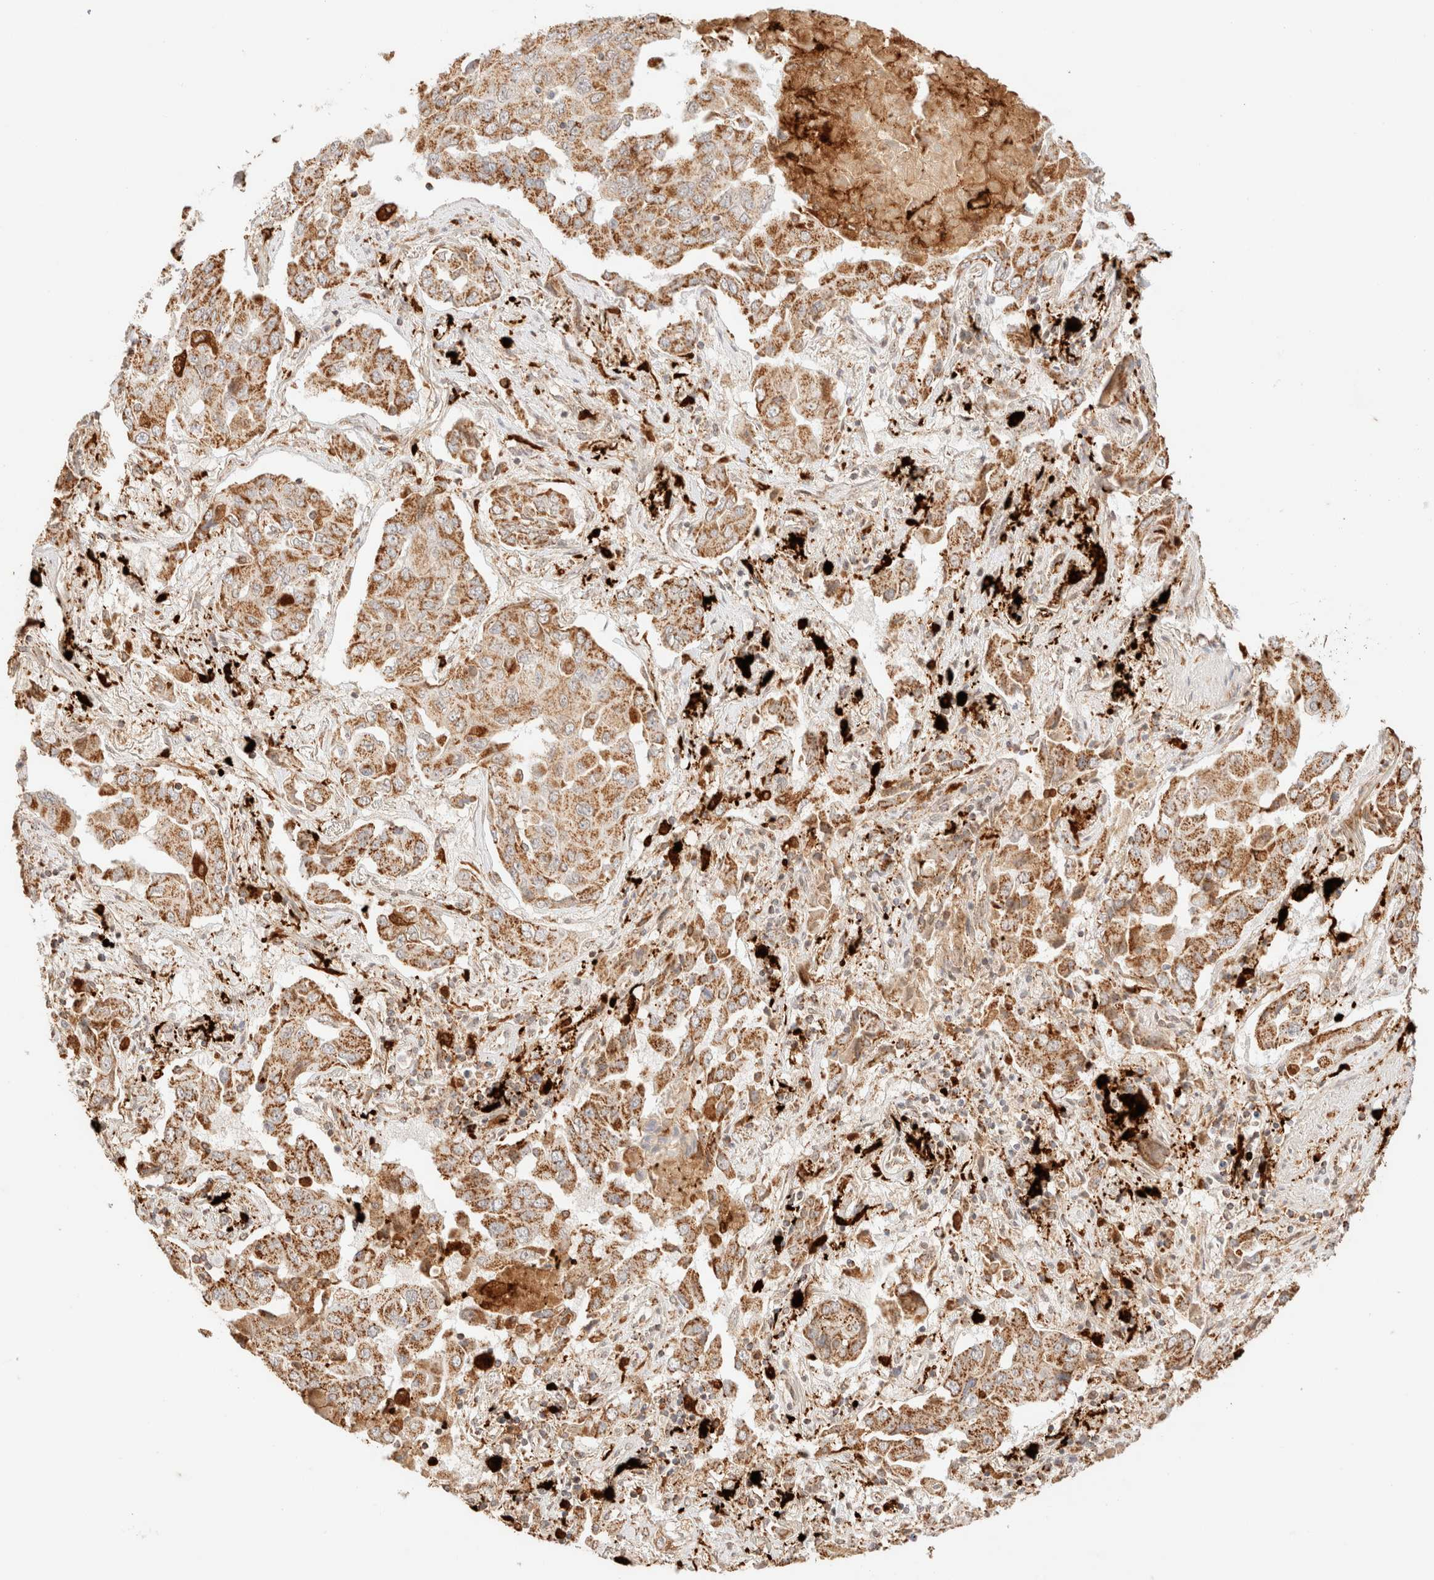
{"staining": {"intensity": "moderate", "quantity": ">75%", "location": "cytoplasmic/membranous"}, "tissue": "lung cancer", "cell_type": "Tumor cells", "image_type": "cancer", "snomed": [{"axis": "morphology", "description": "Adenocarcinoma, NOS"}, {"axis": "topography", "description": "Lung"}], "caption": "Immunohistochemistry (IHC) staining of lung cancer, which displays medium levels of moderate cytoplasmic/membranous staining in about >75% of tumor cells indicating moderate cytoplasmic/membranous protein staining. The staining was performed using DAB (3,3'-diaminobenzidine) (brown) for protein detection and nuclei were counterstained in hematoxylin (blue).", "gene": "TACO1", "patient": {"sex": "female", "age": 65}}